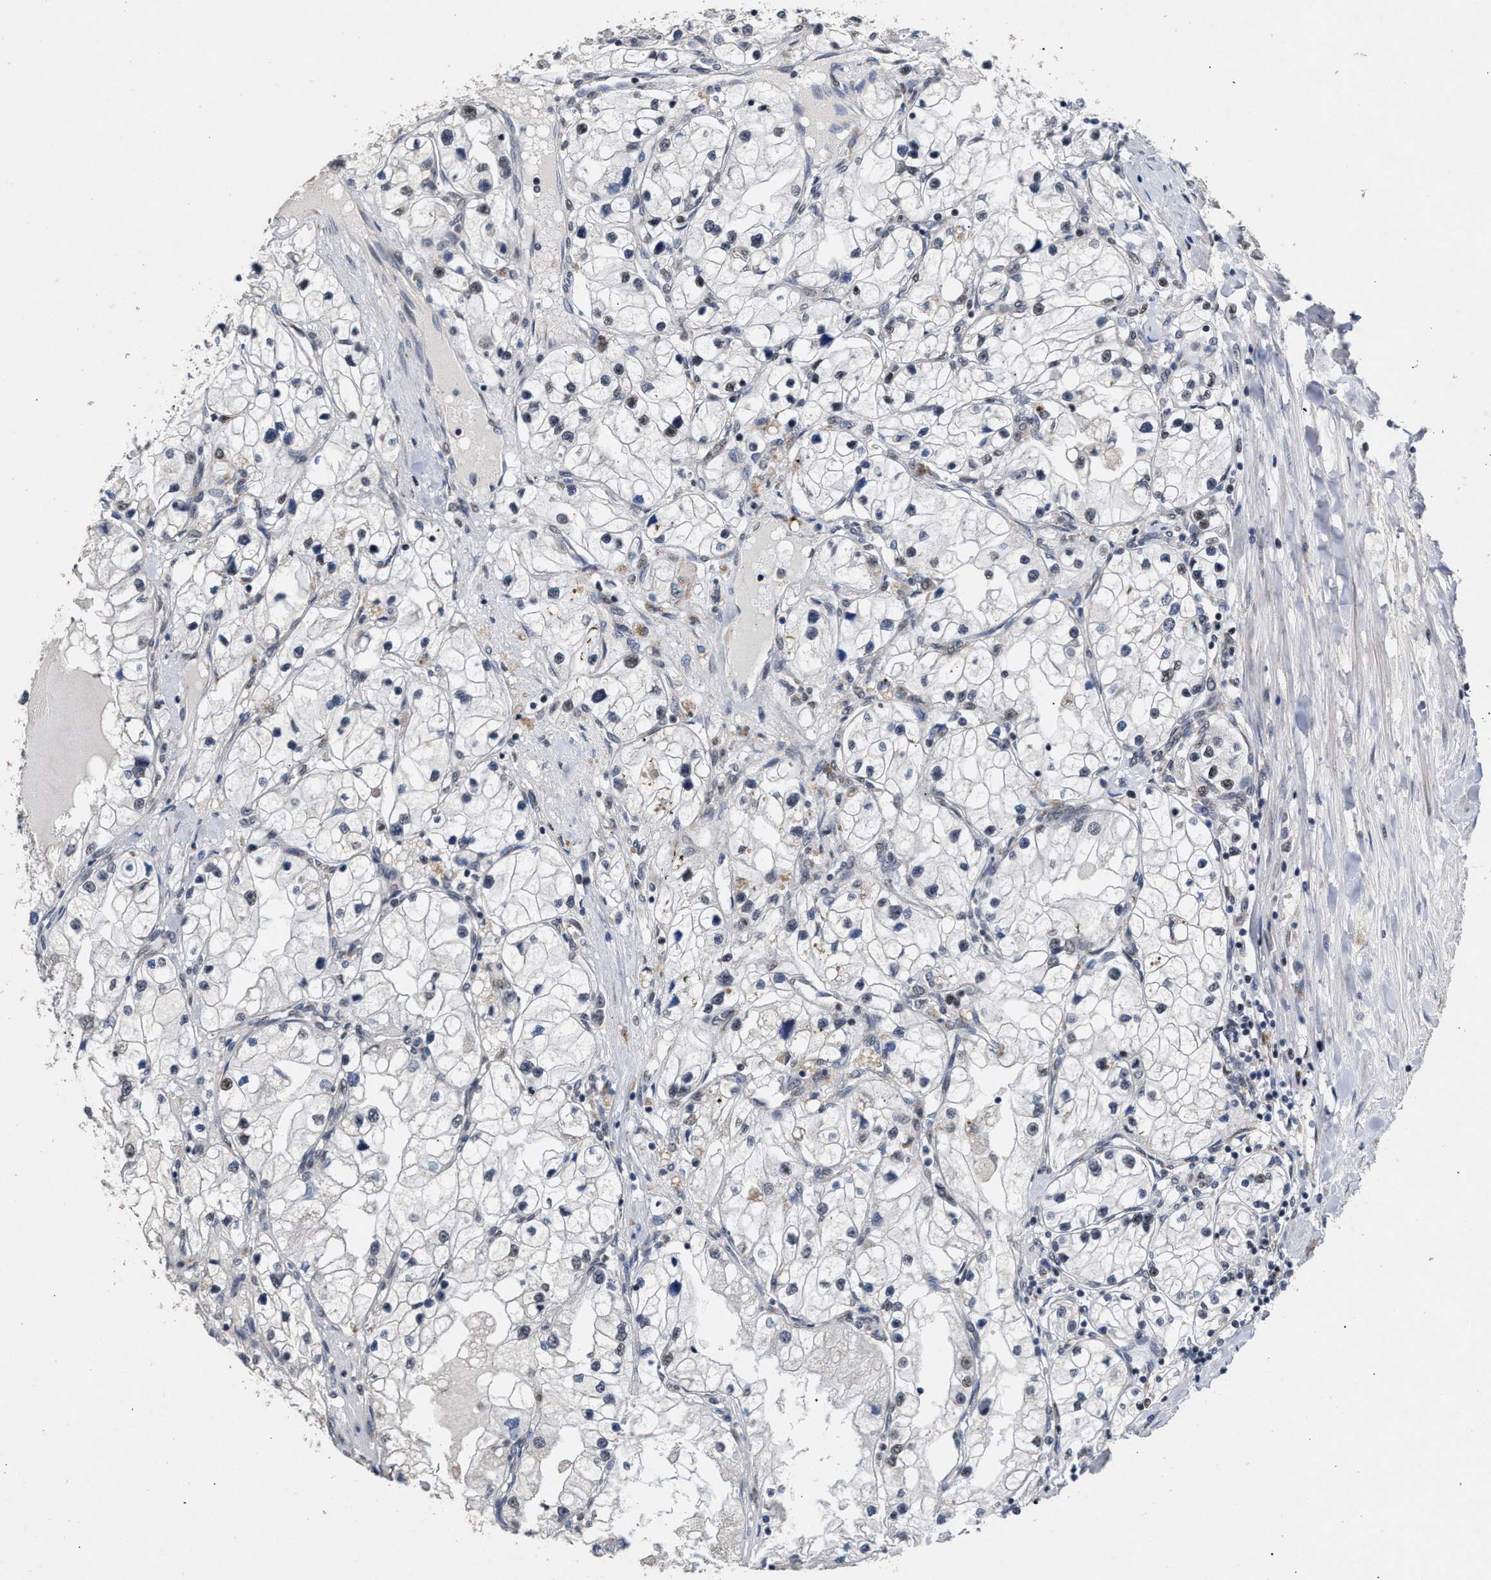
{"staining": {"intensity": "negative", "quantity": "none", "location": "none"}, "tissue": "renal cancer", "cell_type": "Tumor cells", "image_type": "cancer", "snomed": [{"axis": "morphology", "description": "Adenocarcinoma, NOS"}, {"axis": "topography", "description": "Kidney"}], "caption": "IHC of human renal cancer (adenocarcinoma) shows no expression in tumor cells. Brightfield microscopy of immunohistochemistry stained with DAB (3,3'-diaminobenzidine) (brown) and hematoxylin (blue), captured at high magnification.", "gene": "MKNK2", "patient": {"sex": "male", "age": 68}}